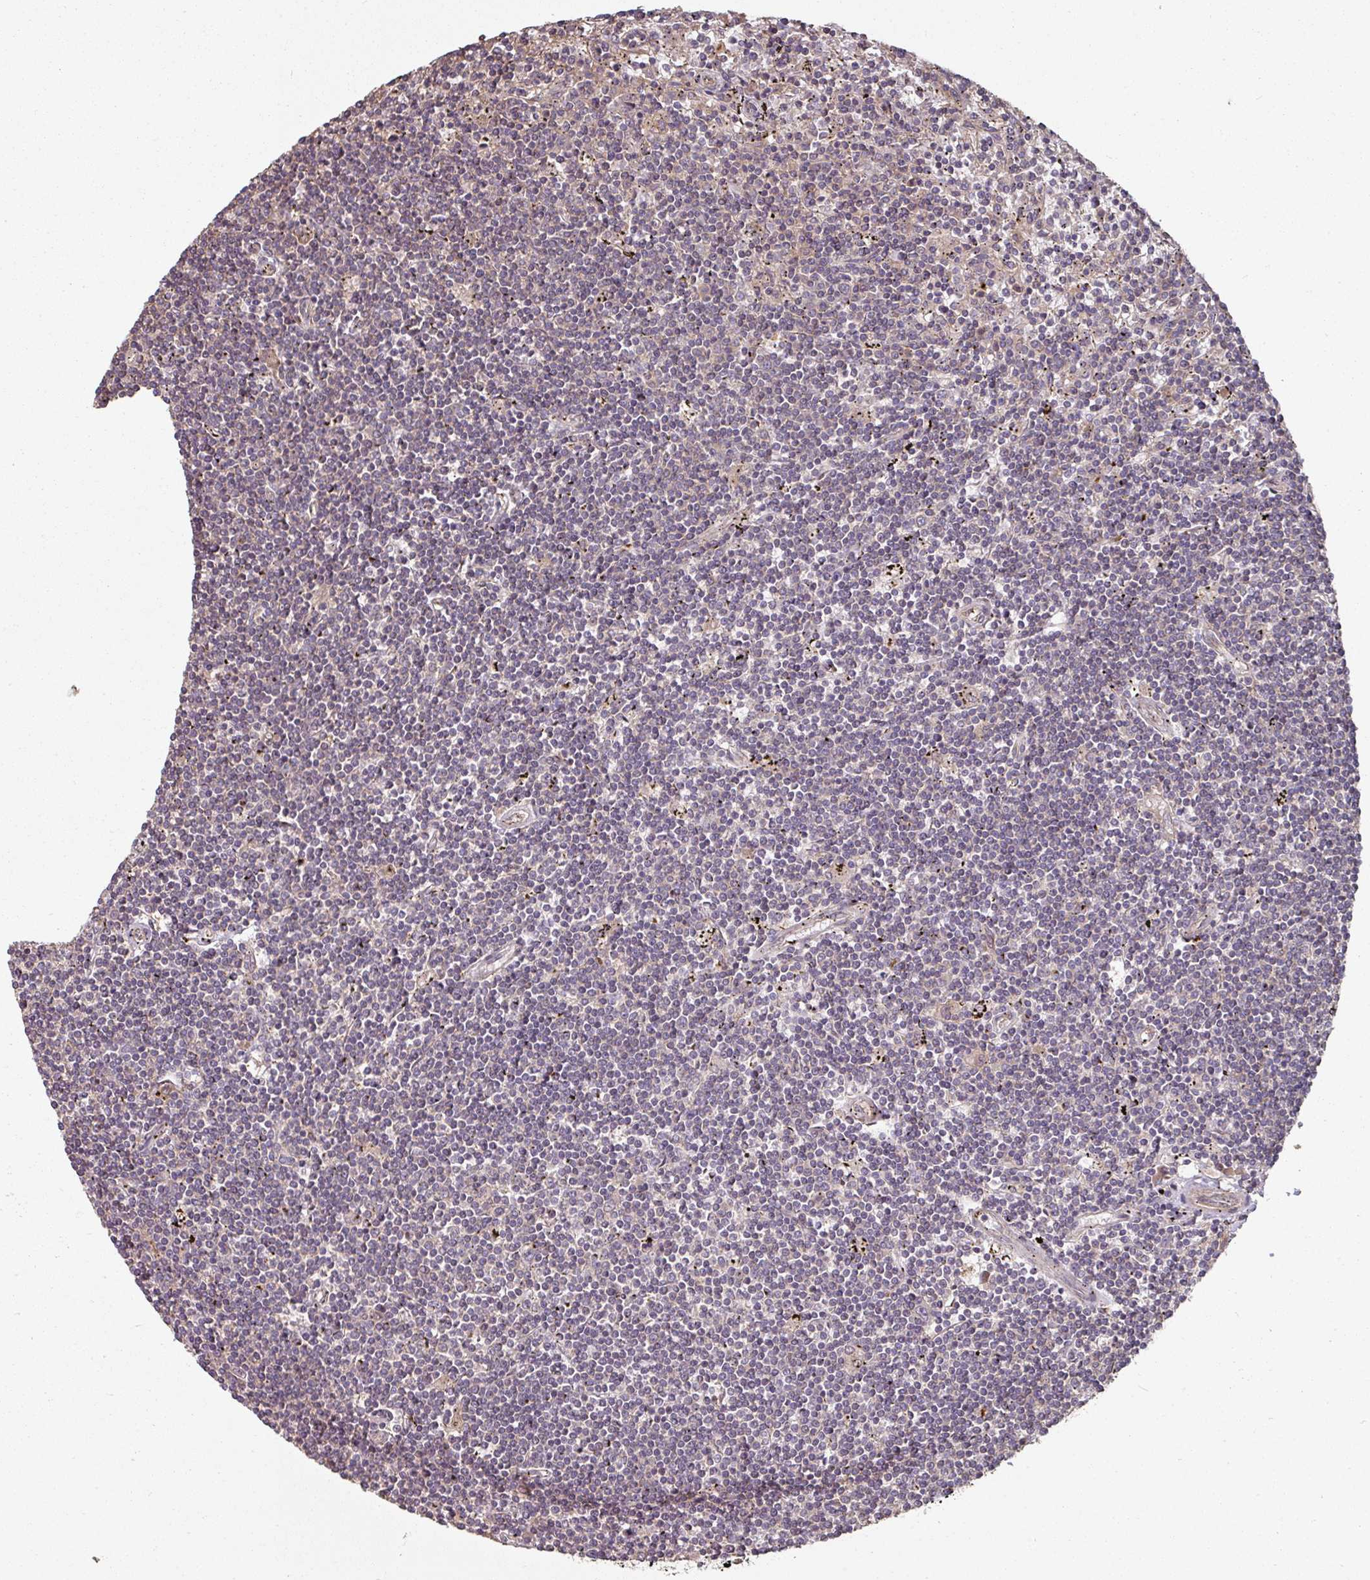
{"staining": {"intensity": "negative", "quantity": "none", "location": "none"}, "tissue": "lymphoma", "cell_type": "Tumor cells", "image_type": "cancer", "snomed": [{"axis": "morphology", "description": "Malignant lymphoma, non-Hodgkin's type, Low grade"}, {"axis": "topography", "description": "Spleen"}], "caption": "Immunohistochemistry (IHC) of human malignant lymphoma, non-Hodgkin's type (low-grade) reveals no staining in tumor cells.", "gene": "SIK1", "patient": {"sex": "male", "age": 76}}